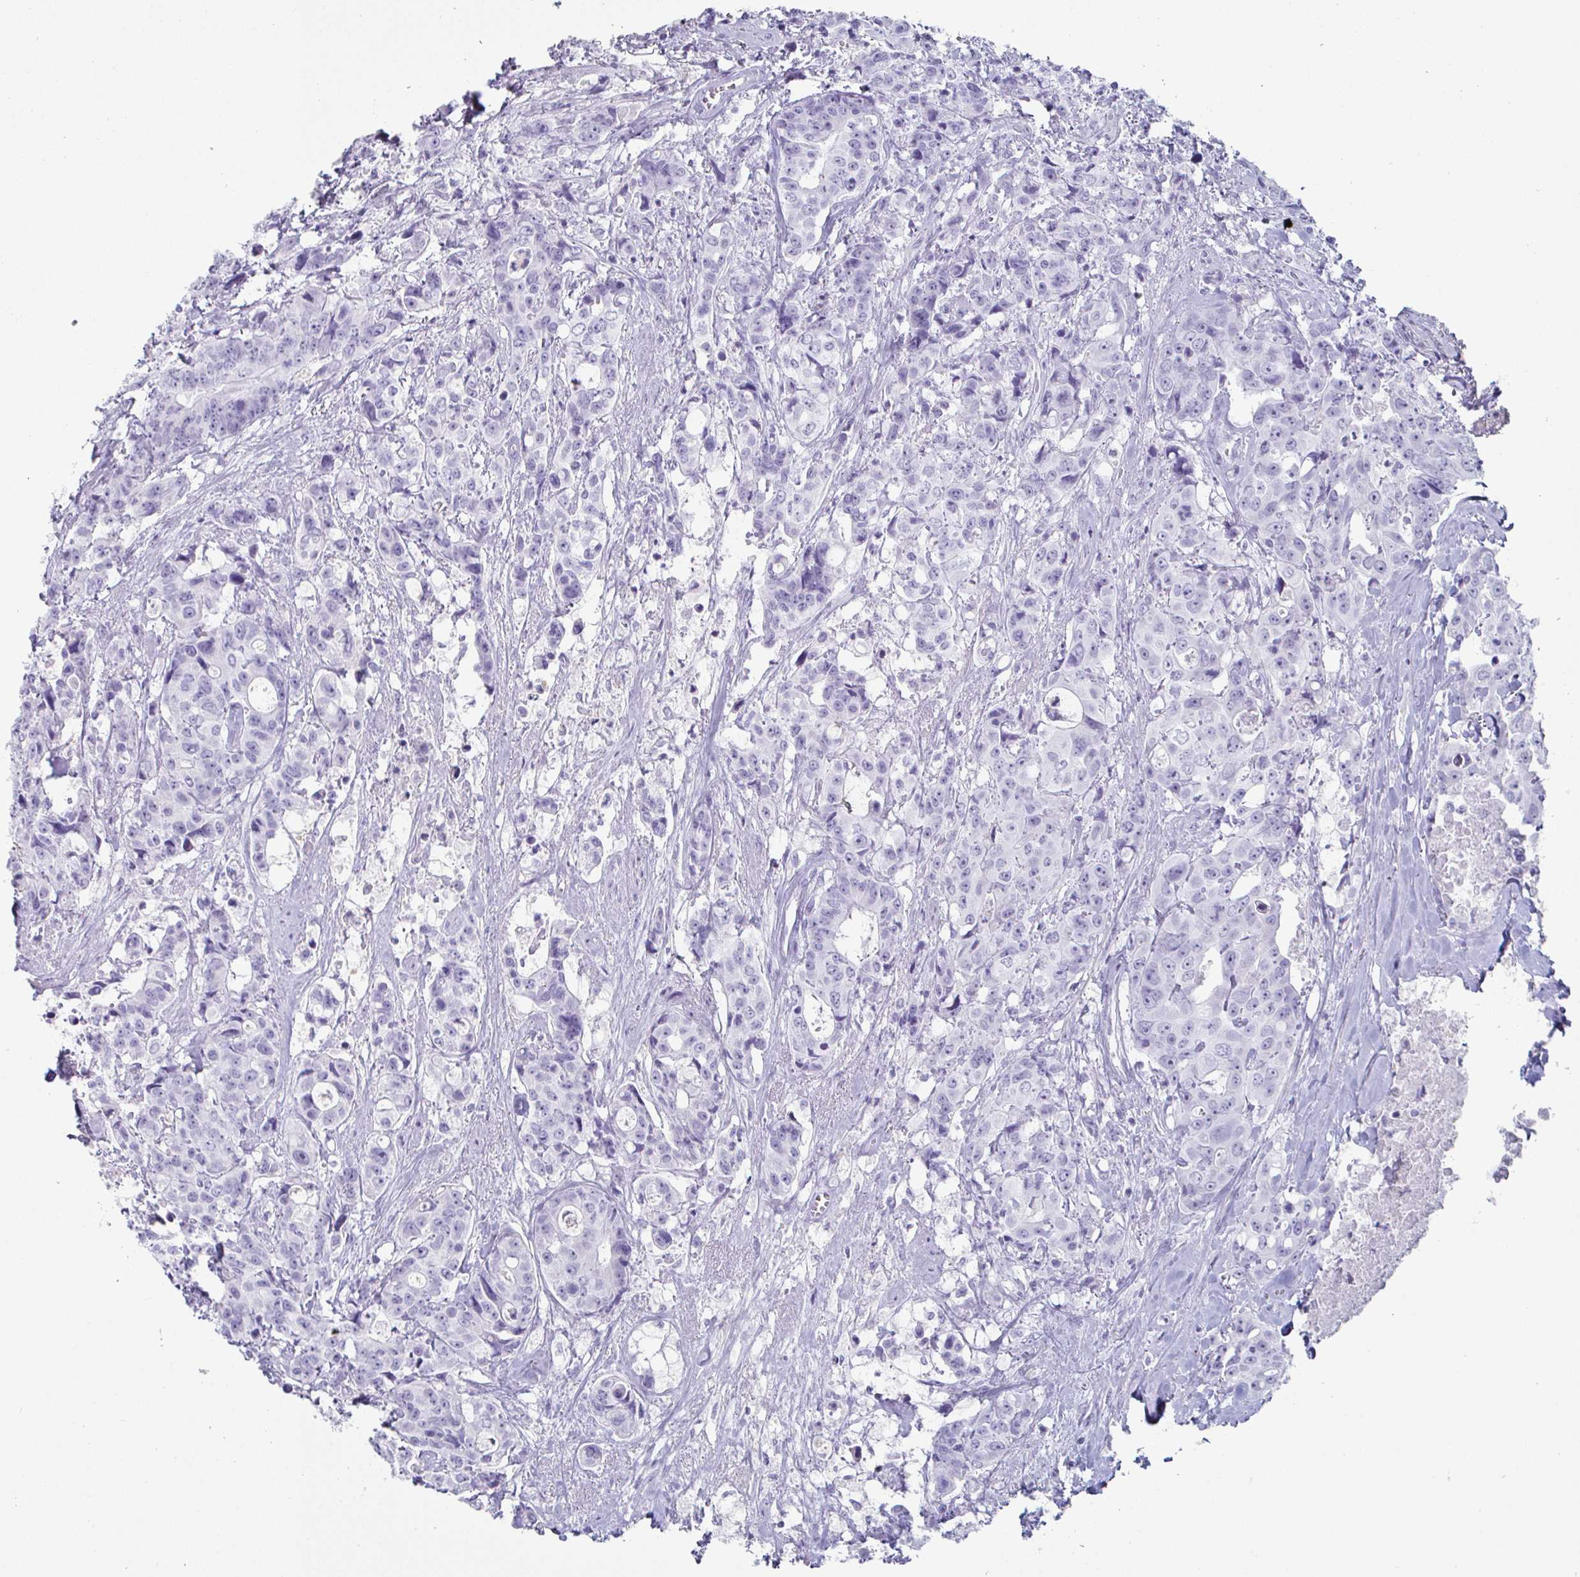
{"staining": {"intensity": "negative", "quantity": "none", "location": "none"}, "tissue": "colorectal cancer", "cell_type": "Tumor cells", "image_type": "cancer", "snomed": [{"axis": "morphology", "description": "Adenocarcinoma, NOS"}, {"axis": "topography", "description": "Rectum"}], "caption": "DAB (3,3'-diaminobenzidine) immunohistochemical staining of adenocarcinoma (colorectal) demonstrates no significant staining in tumor cells.", "gene": "CREG2", "patient": {"sex": "female", "age": 62}}